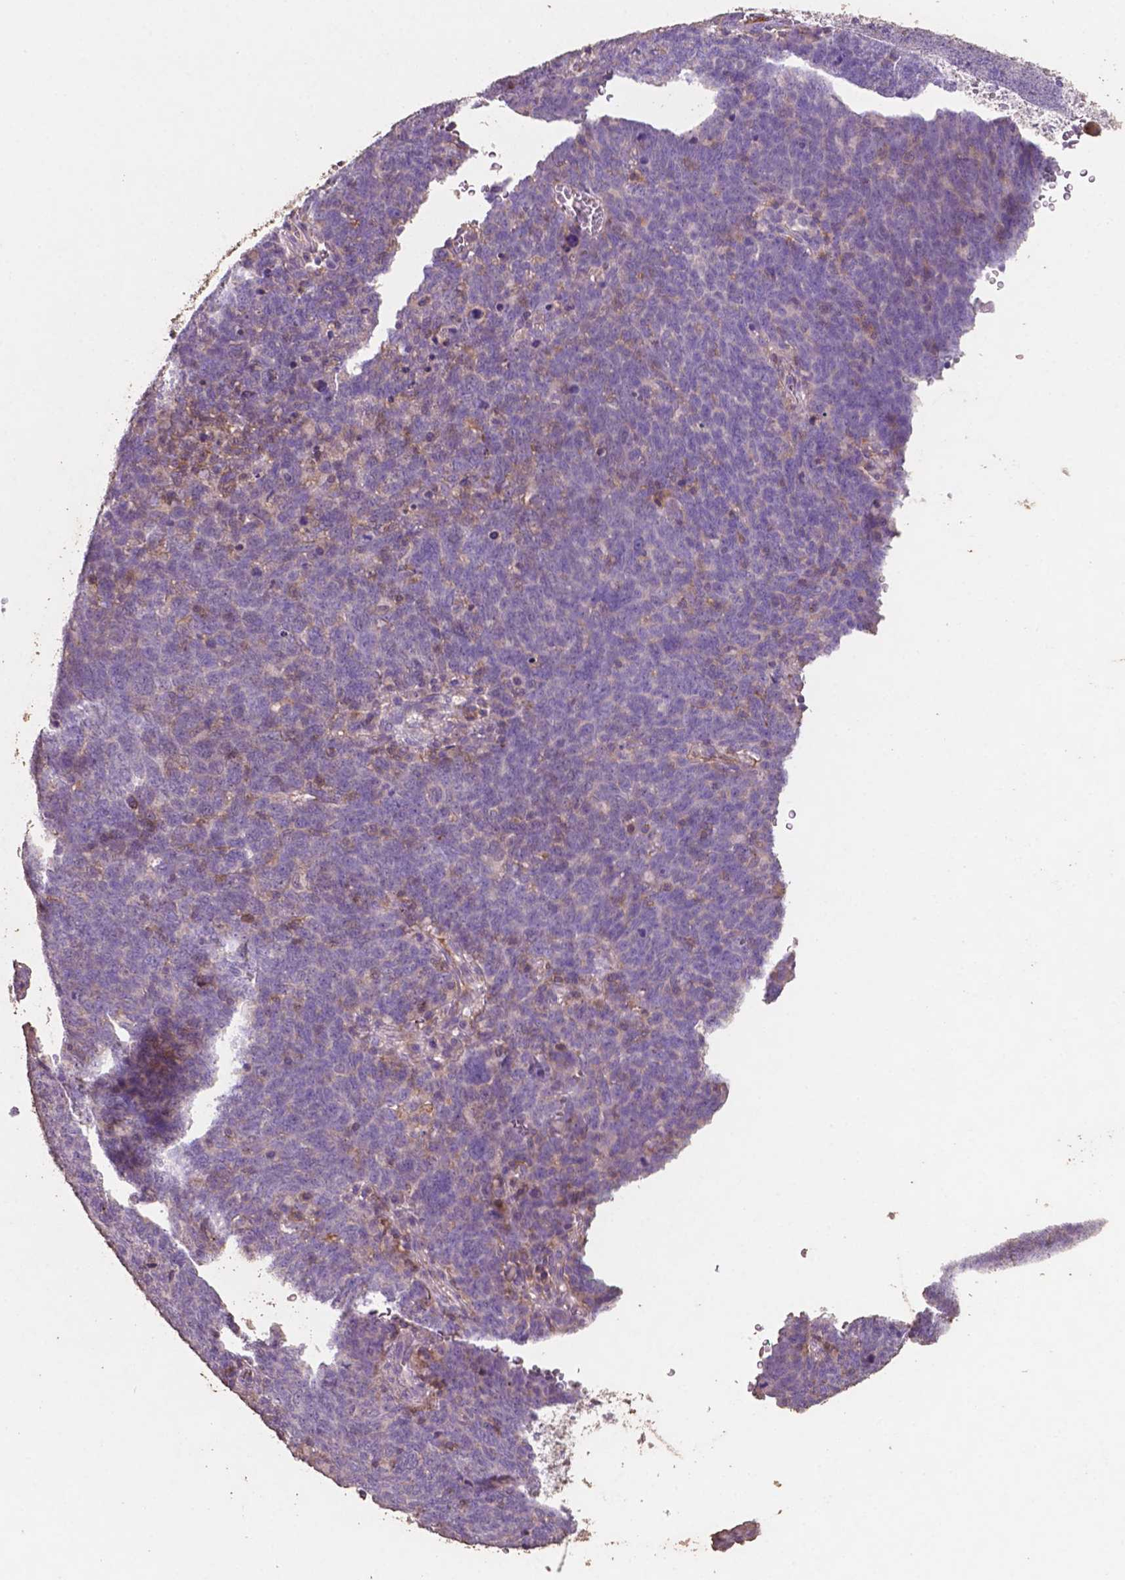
{"staining": {"intensity": "negative", "quantity": "none", "location": "none"}, "tissue": "lung cancer", "cell_type": "Tumor cells", "image_type": "cancer", "snomed": [{"axis": "morphology", "description": "Squamous cell carcinoma, NOS"}, {"axis": "topography", "description": "Lung"}], "caption": "A high-resolution image shows immunohistochemistry staining of lung squamous cell carcinoma, which shows no significant positivity in tumor cells.", "gene": "COMMD4", "patient": {"sex": "female", "age": 72}}